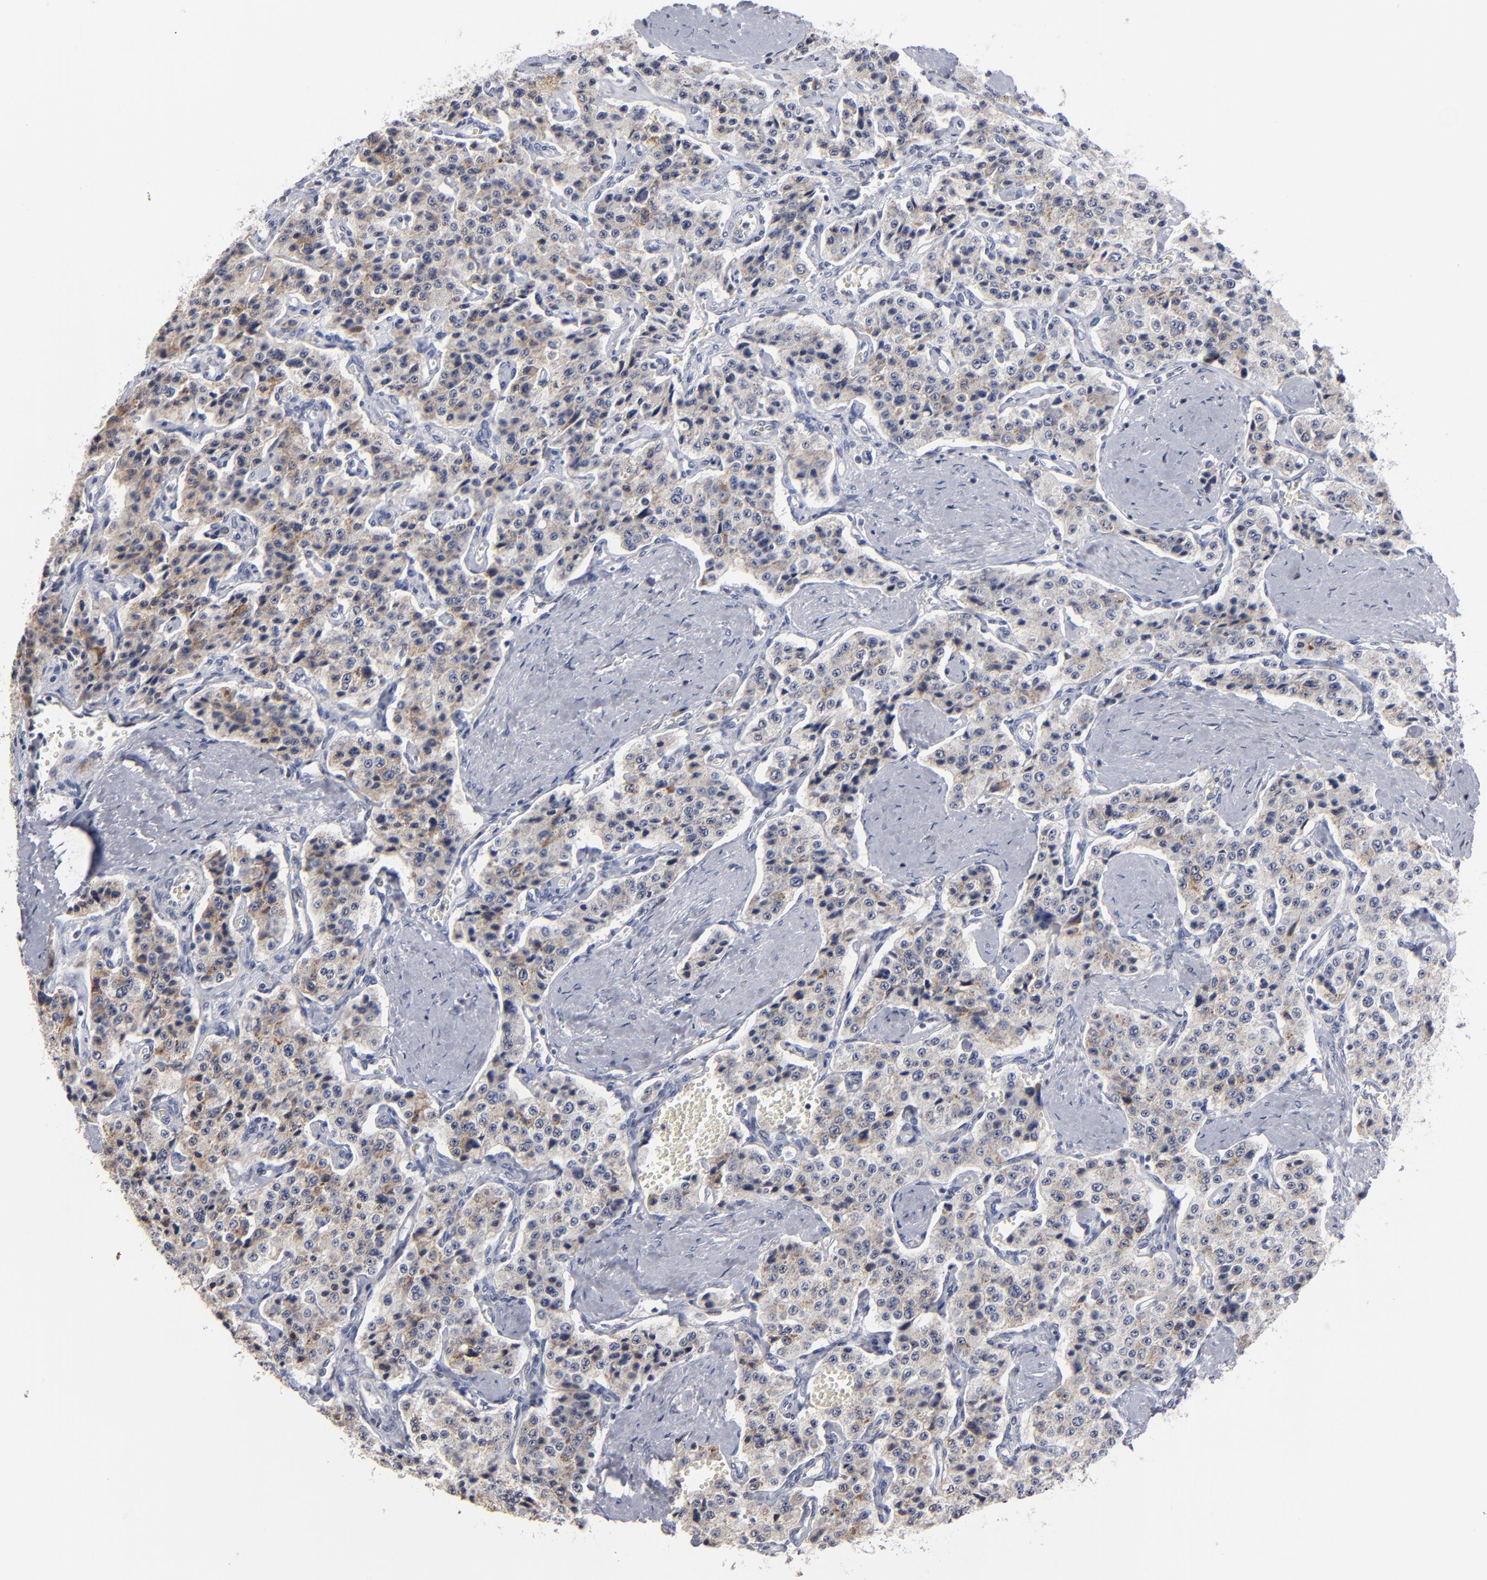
{"staining": {"intensity": "moderate", "quantity": "25%-75%", "location": "cytoplasmic/membranous"}, "tissue": "carcinoid", "cell_type": "Tumor cells", "image_type": "cancer", "snomed": [{"axis": "morphology", "description": "Carcinoid, malignant, NOS"}, {"axis": "topography", "description": "Small intestine"}], "caption": "DAB immunohistochemical staining of carcinoid exhibits moderate cytoplasmic/membranous protein expression in about 25%-75% of tumor cells. (DAB (3,3'-diaminobenzidine) = brown stain, brightfield microscopy at high magnification).", "gene": "RPH3A", "patient": {"sex": "male", "age": 52}}